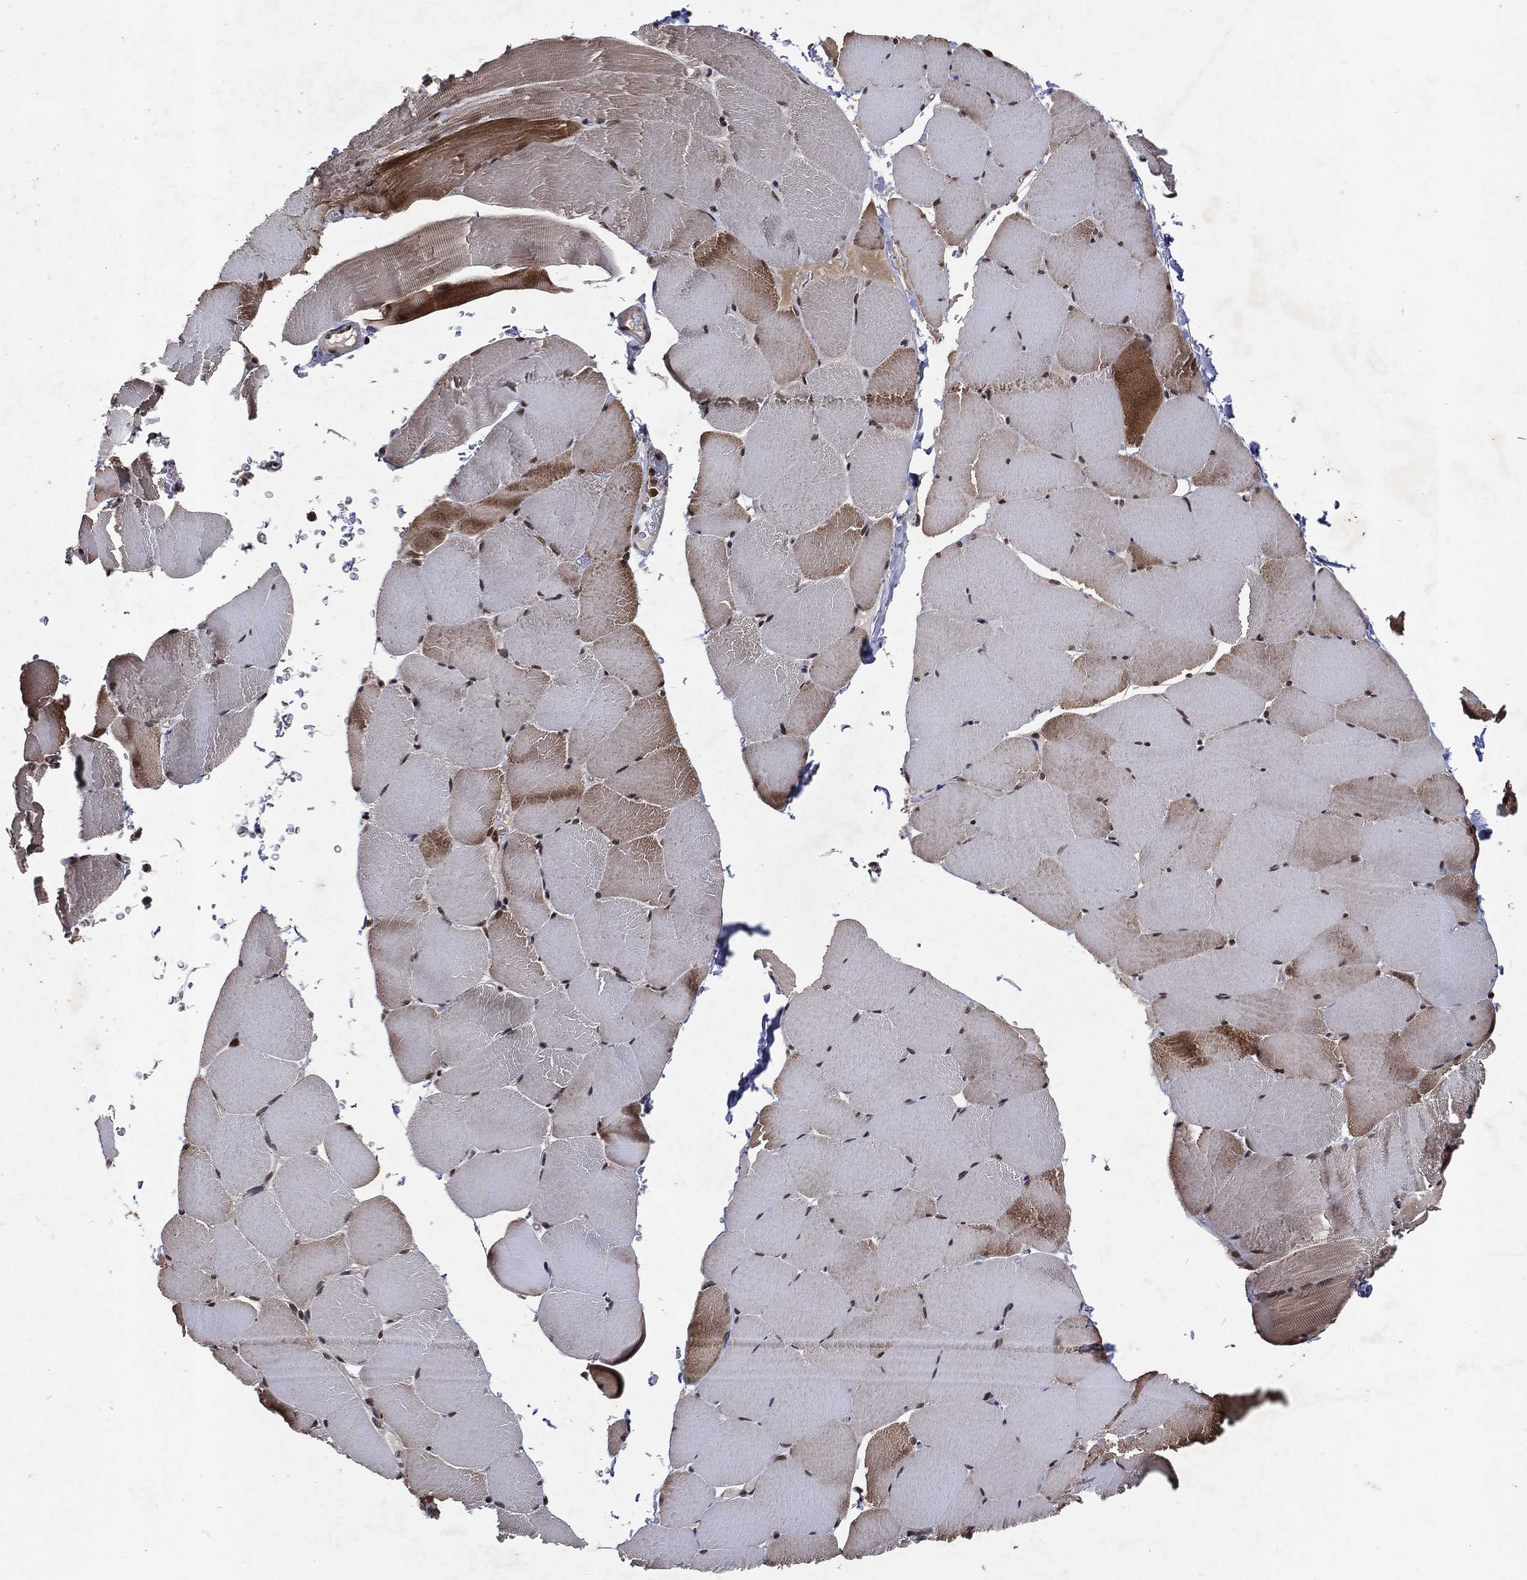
{"staining": {"intensity": "moderate", "quantity": "25%-75%", "location": "cytoplasmic/membranous"}, "tissue": "skeletal muscle", "cell_type": "Myocytes", "image_type": "normal", "snomed": [{"axis": "morphology", "description": "Normal tissue, NOS"}, {"axis": "topography", "description": "Skeletal muscle"}], "caption": "Moderate cytoplasmic/membranous positivity is present in about 25%-75% of myocytes in benign skeletal muscle. The staining was performed using DAB, with brown indicating positive protein expression. Nuclei are stained blue with hematoxylin.", "gene": "DMAP1", "patient": {"sex": "female", "age": 37}}